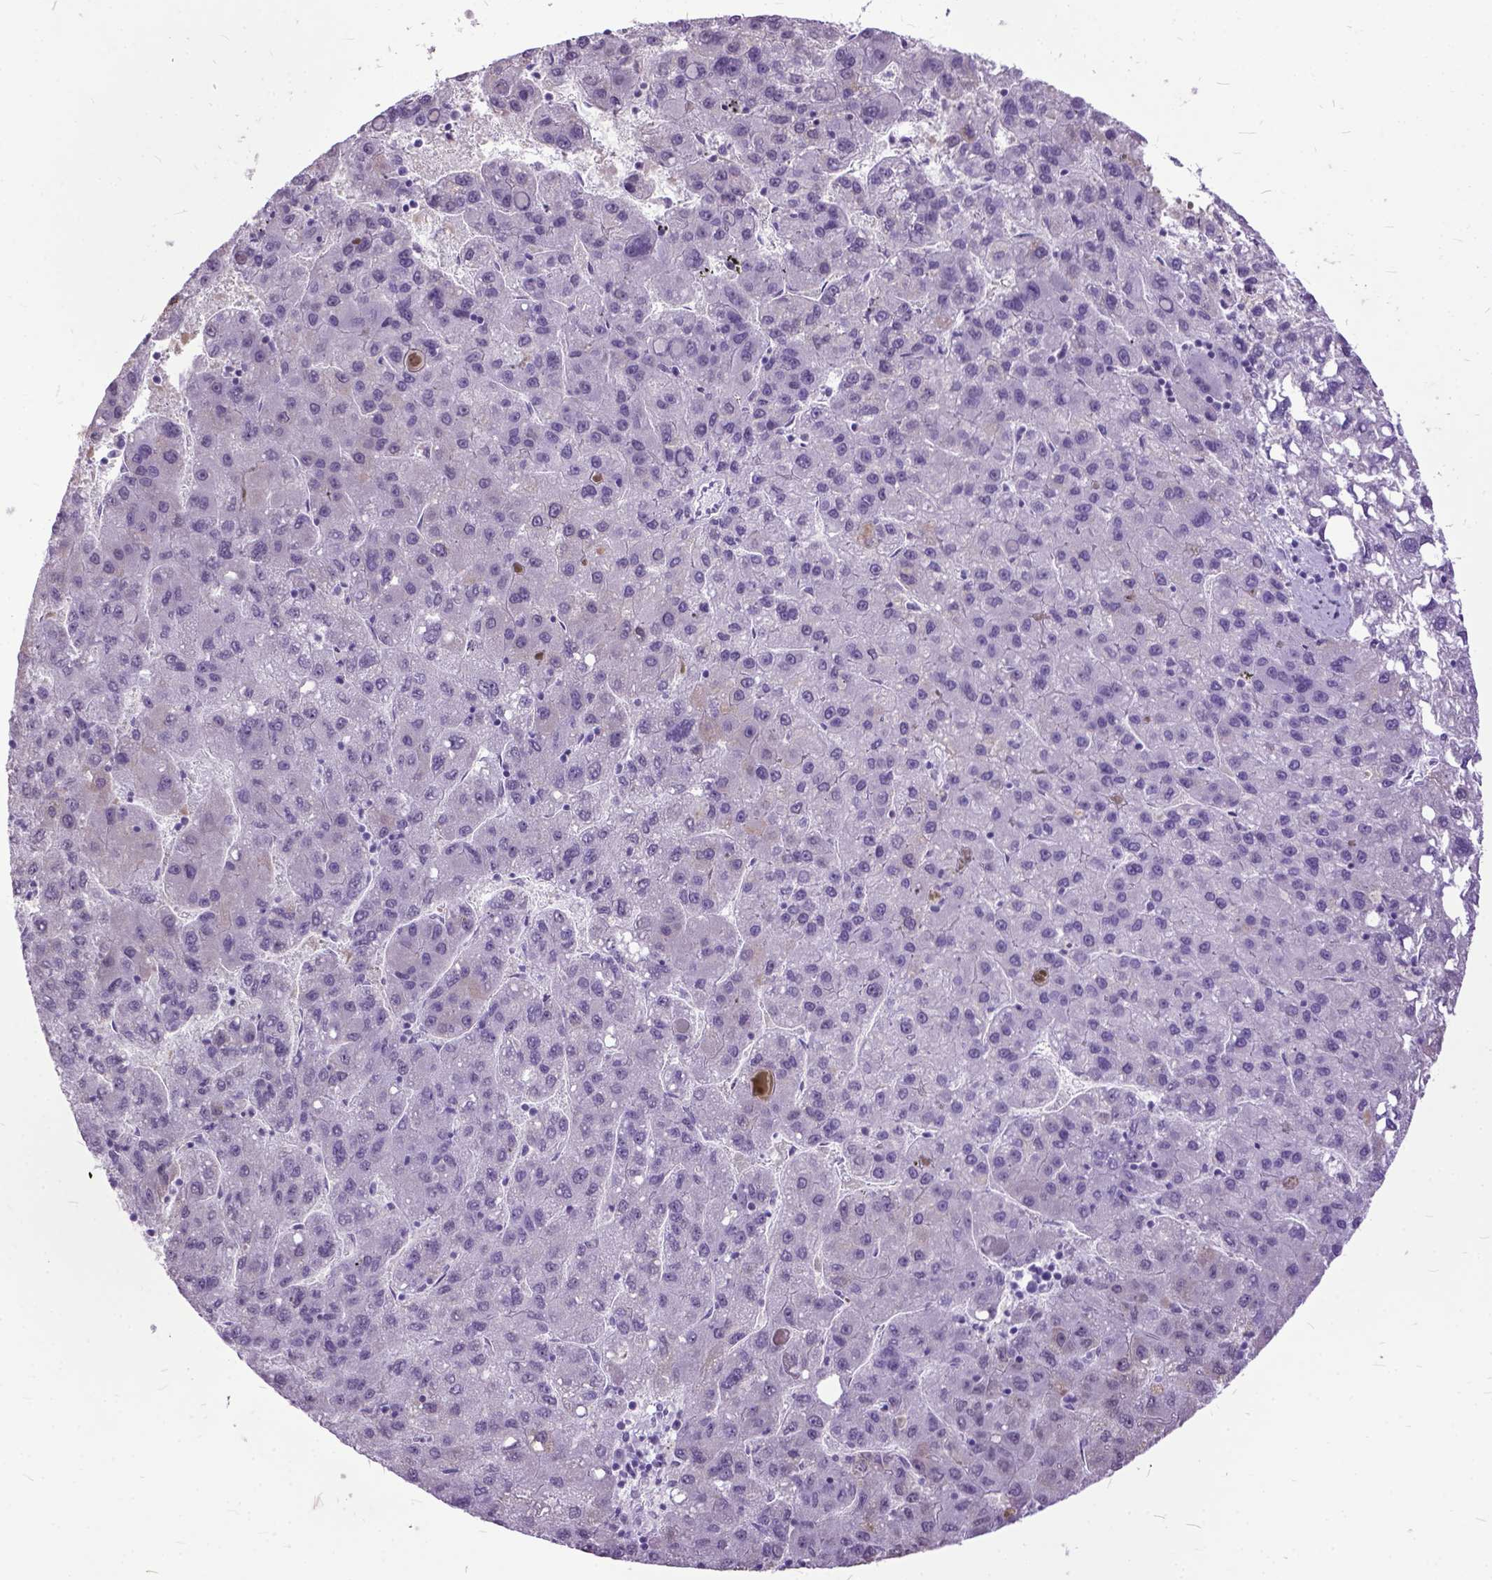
{"staining": {"intensity": "negative", "quantity": "none", "location": "none"}, "tissue": "liver cancer", "cell_type": "Tumor cells", "image_type": "cancer", "snomed": [{"axis": "morphology", "description": "Carcinoma, Hepatocellular, NOS"}, {"axis": "topography", "description": "Liver"}], "caption": "Tumor cells show no significant protein positivity in hepatocellular carcinoma (liver).", "gene": "MARCHF10", "patient": {"sex": "female", "age": 82}}